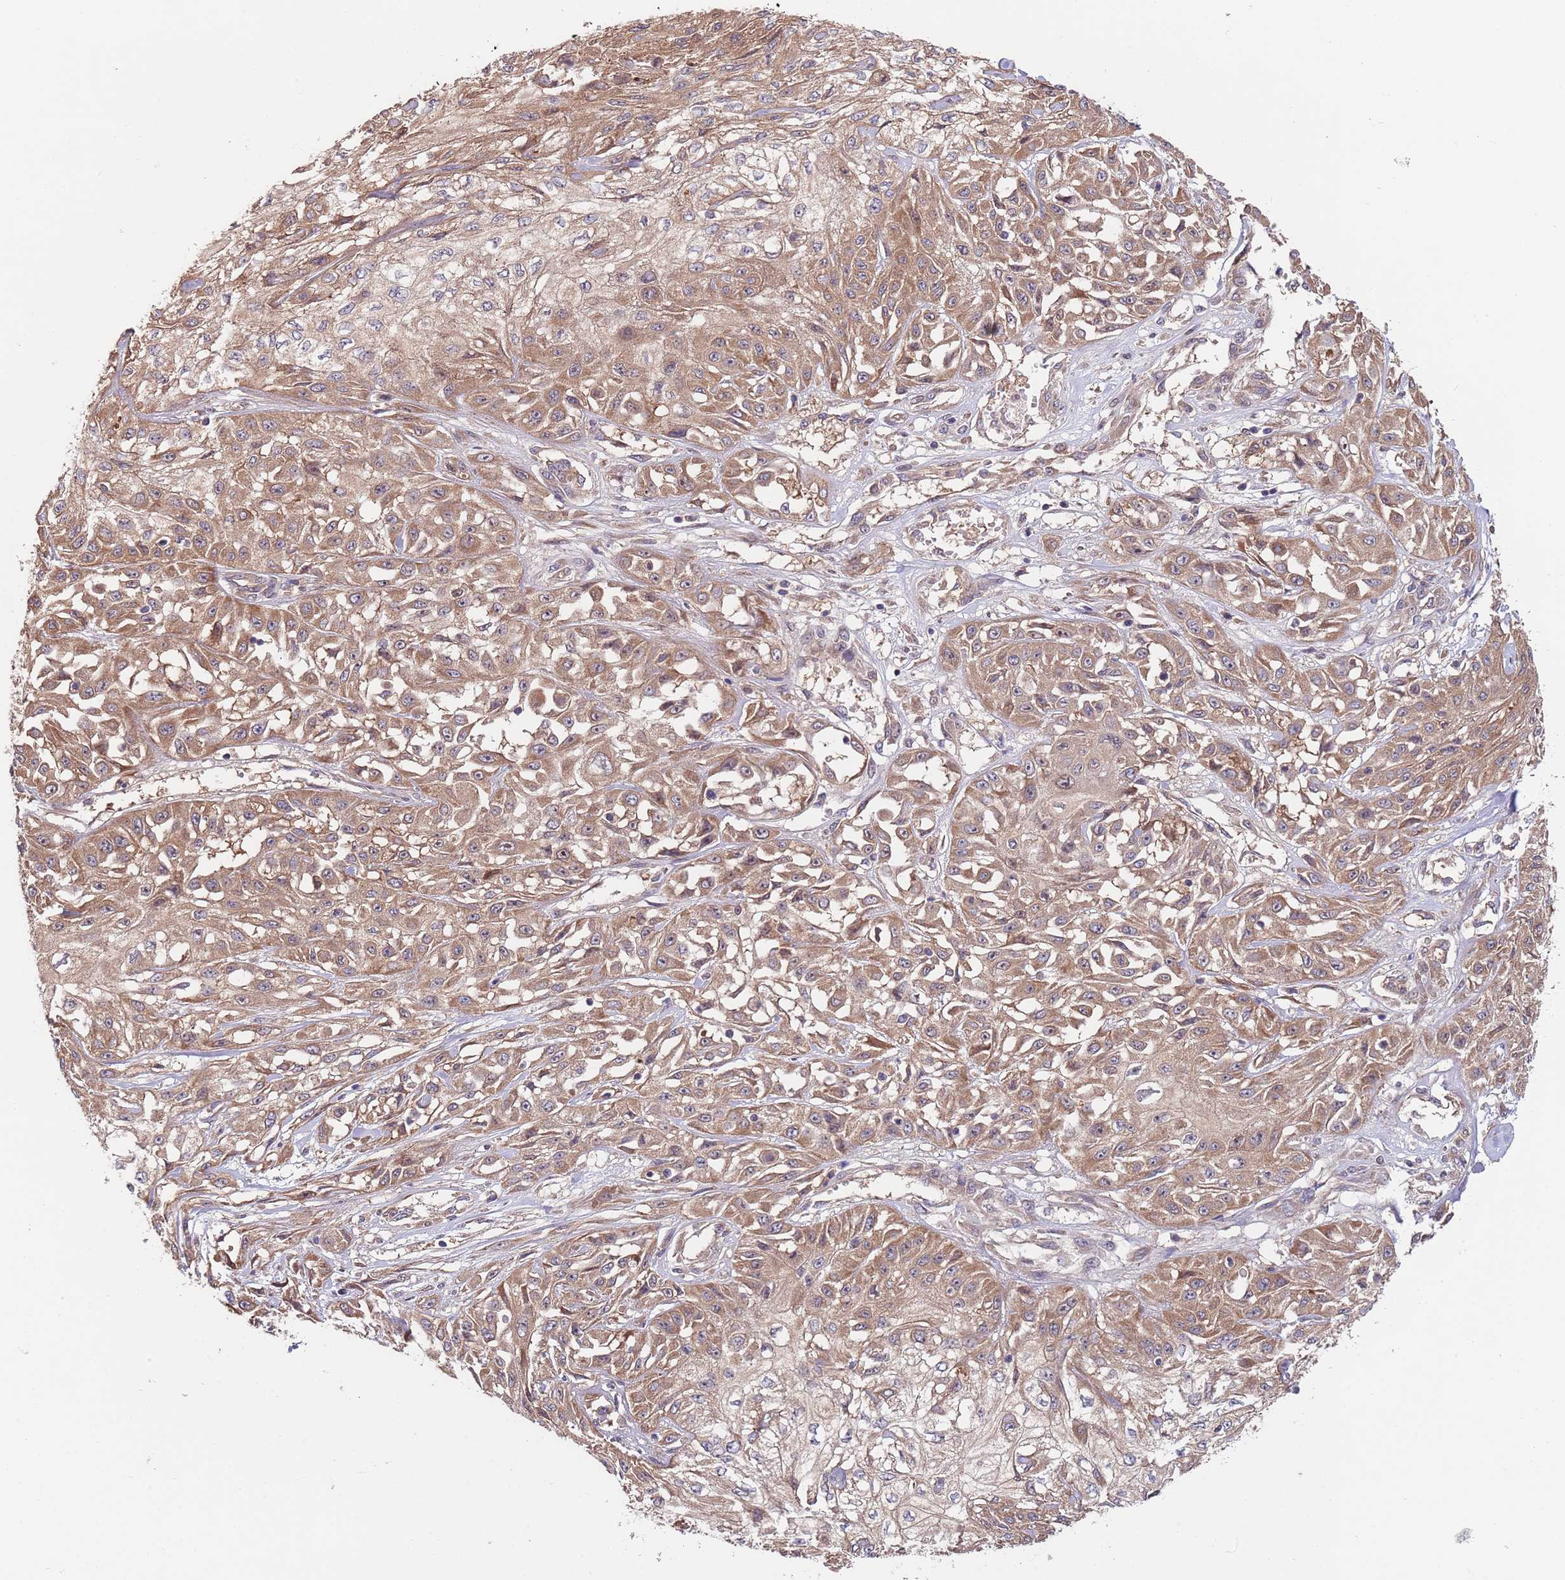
{"staining": {"intensity": "moderate", "quantity": ">75%", "location": "cytoplasmic/membranous"}, "tissue": "skin cancer", "cell_type": "Tumor cells", "image_type": "cancer", "snomed": [{"axis": "morphology", "description": "Squamous cell carcinoma, NOS"}, {"axis": "morphology", "description": "Squamous cell carcinoma, metastatic, NOS"}, {"axis": "topography", "description": "Skin"}, {"axis": "topography", "description": "Lymph node"}], "caption": "The immunohistochemical stain labels moderate cytoplasmic/membranous staining in tumor cells of skin cancer (metastatic squamous cell carcinoma) tissue.", "gene": "EIF3F", "patient": {"sex": "male", "age": 75}}